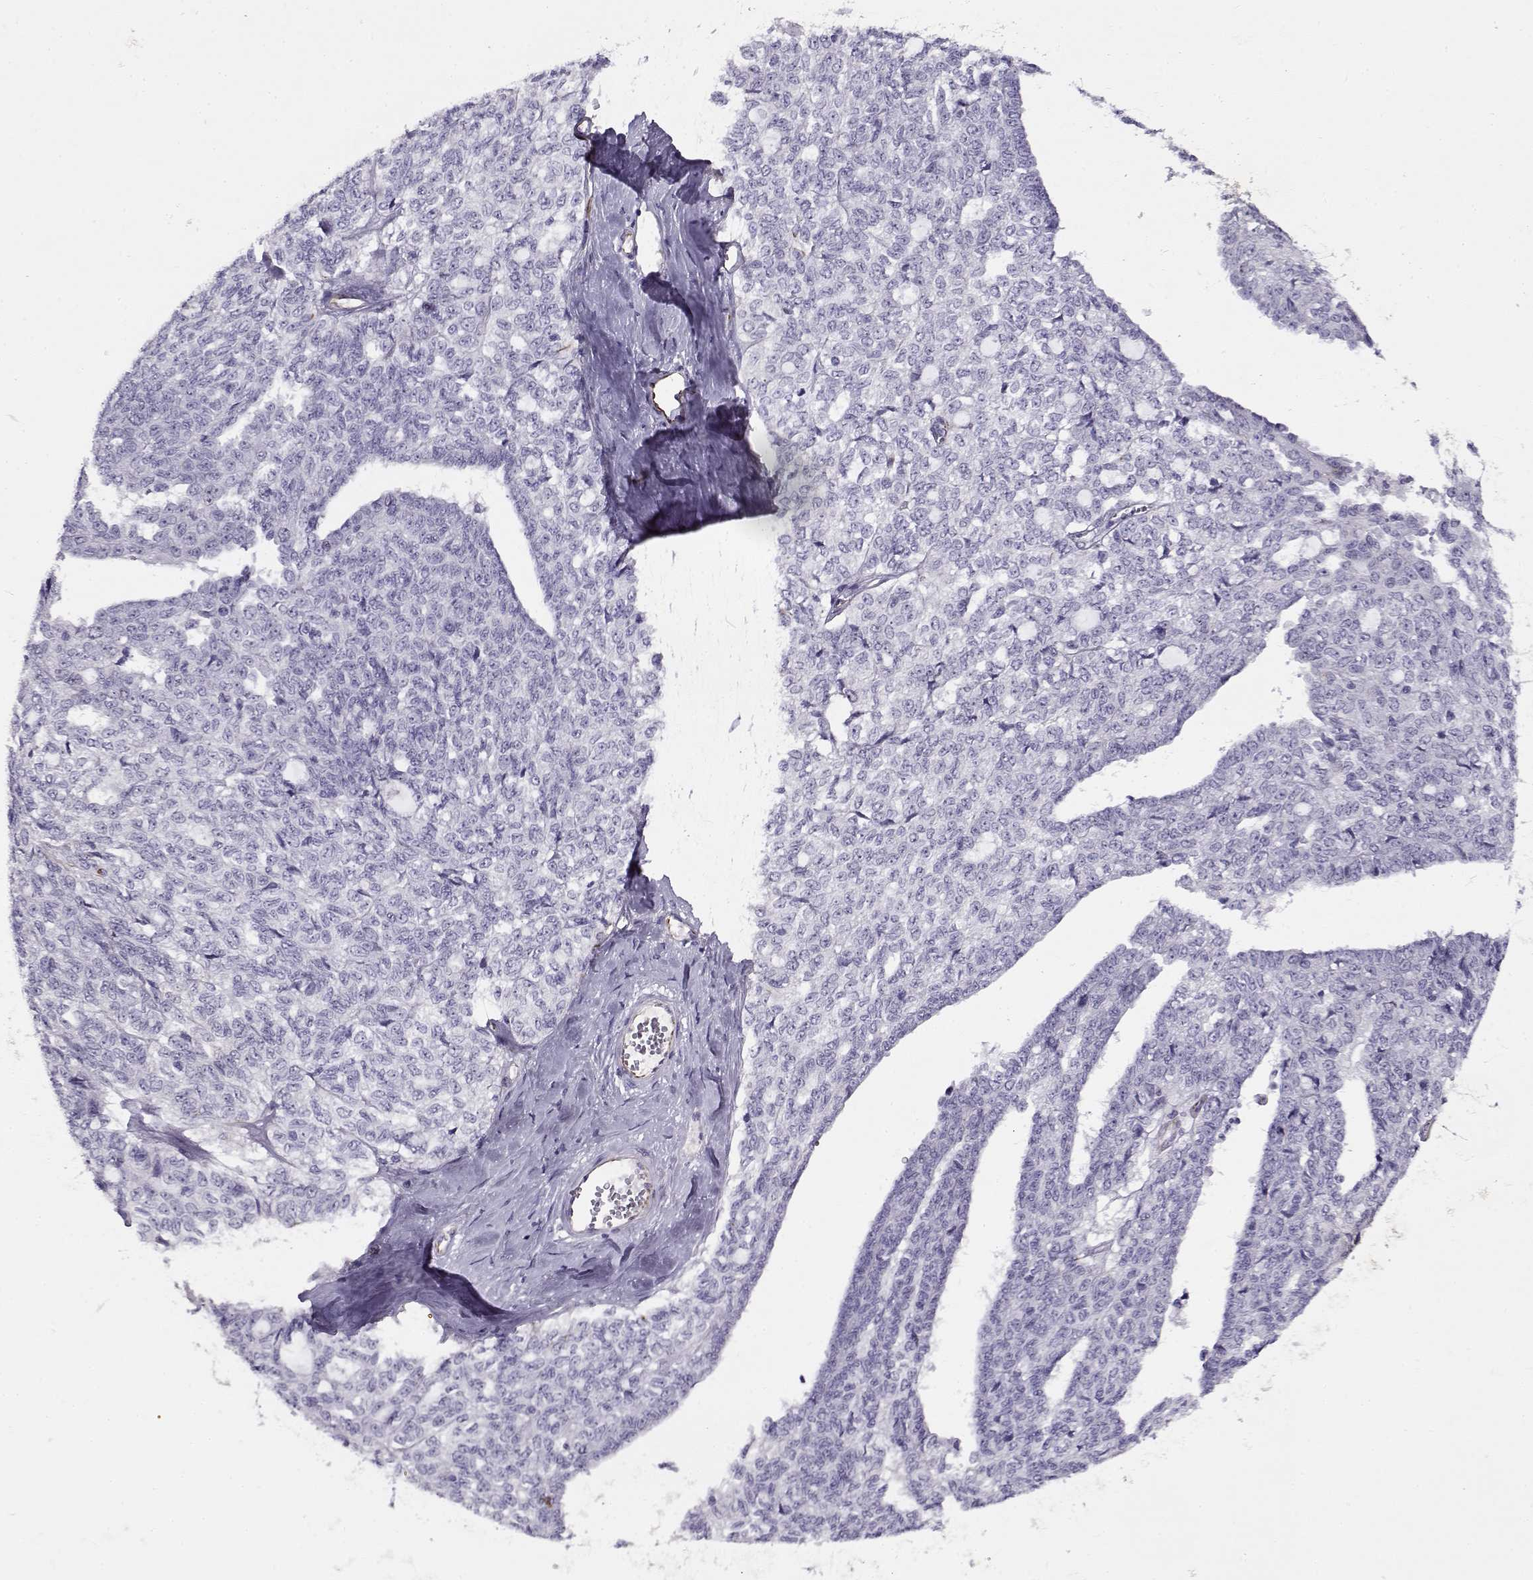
{"staining": {"intensity": "negative", "quantity": "none", "location": "none"}, "tissue": "ovarian cancer", "cell_type": "Tumor cells", "image_type": "cancer", "snomed": [{"axis": "morphology", "description": "Cystadenocarcinoma, serous, NOS"}, {"axis": "topography", "description": "Ovary"}], "caption": "DAB (3,3'-diaminobenzidine) immunohistochemical staining of human ovarian cancer (serous cystadenocarcinoma) shows no significant positivity in tumor cells. (DAB immunohistochemistry (IHC) with hematoxylin counter stain).", "gene": "NPW", "patient": {"sex": "female", "age": 71}}